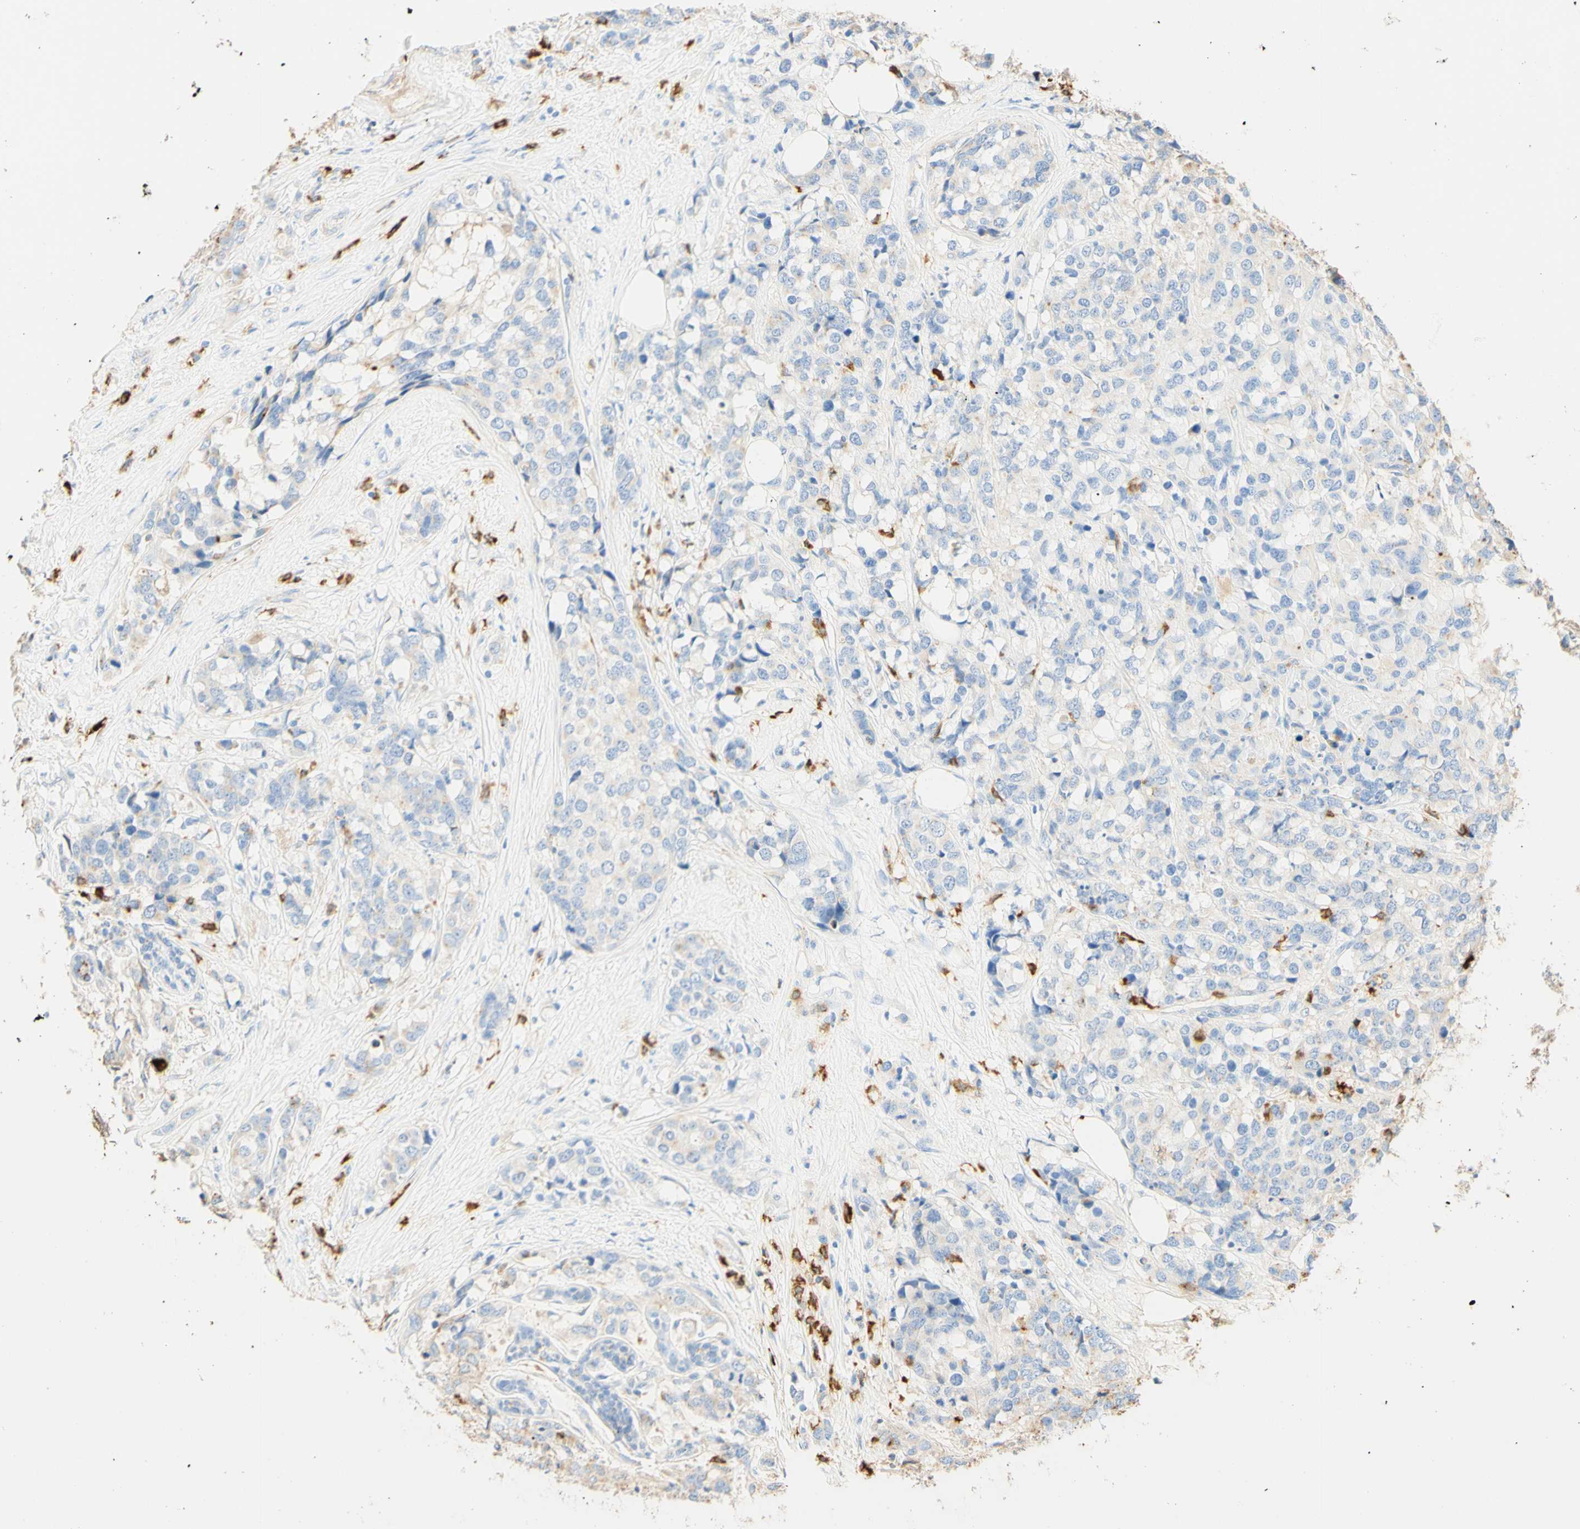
{"staining": {"intensity": "negative", "quantity": "none", "location": "none"}, "tissue": "breast cancer", "cell_type": "Tumor cells", "image_type": "cancer", "snomed": [{"axis": "morphology", "description": "Lobular carcinoma"}, {"axis": "topography", "description": "Breast"}], "caption": "The photomicrograph exhibits no staining of tumor cells in breast lobular carcinoma. (DAB (3,3'-diaminobenzidine) immunohistochemistry with hematoxylin counter stain).", "gene": "CD63", "patient": {"sex": "female", "age": 59}}